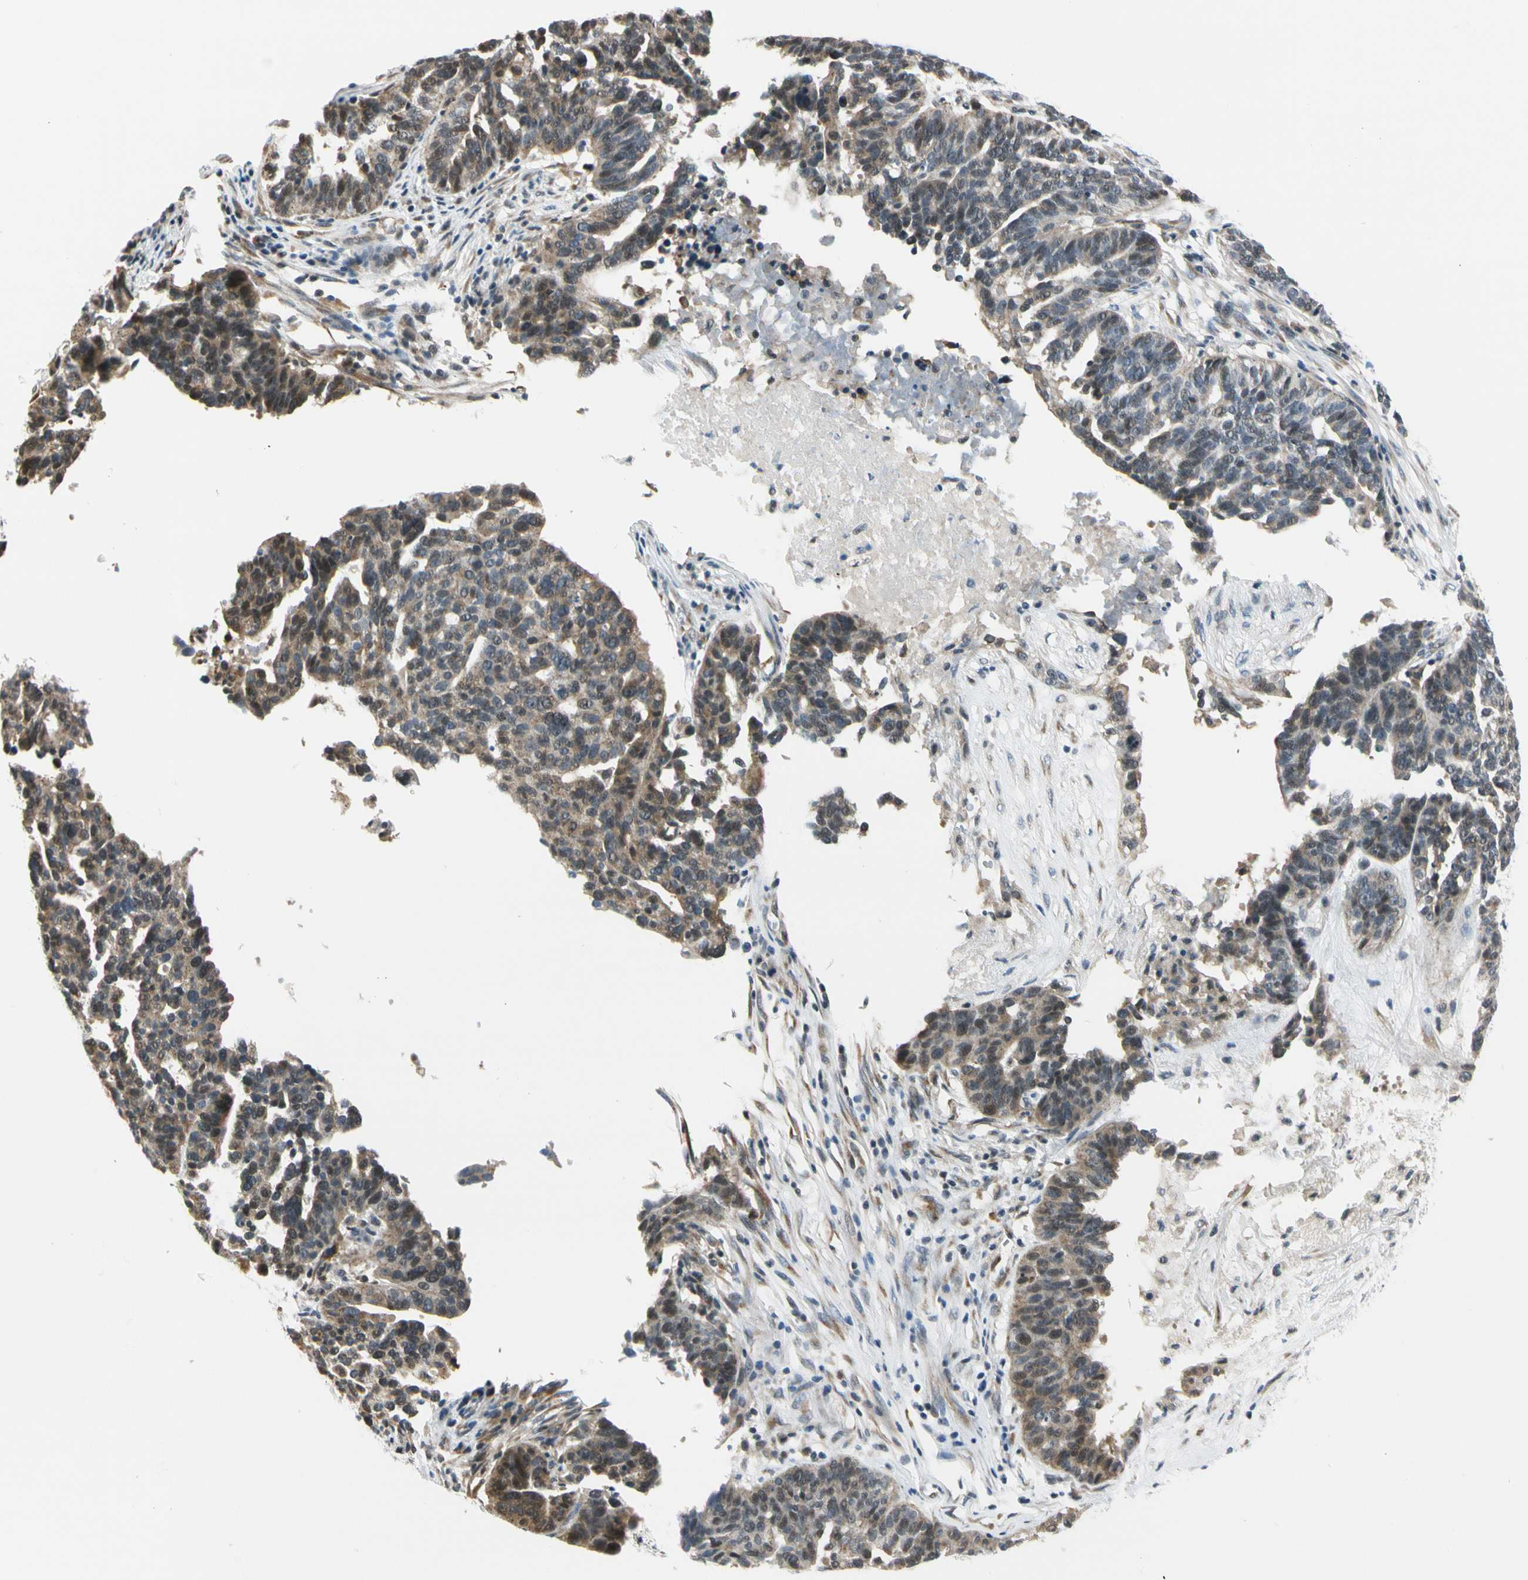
{"staining": {"intensity": "weak", "quantity": "25%-75%", "location": "cytoplasmic/membranous,nuclear"}, "tissue": "ovarian cancer", "cell_type": "Tumor cells", "image_type": "cancer", "snomed": [{"axis": "morphology", "description": "Cystadenocarcinoma, serous, NOS"}, {"axis": "topography", "description": "Ovary"}], "caption": "The photomicrograph exhibits staining of ovarian serous cystadenocarcinoma, revealing weak cytoplasmic/membranous and nuclear protein staining (brown color) within tumor cells.", "gene": "NPDC1", "patient": {"sex": "female", "age": 59}}